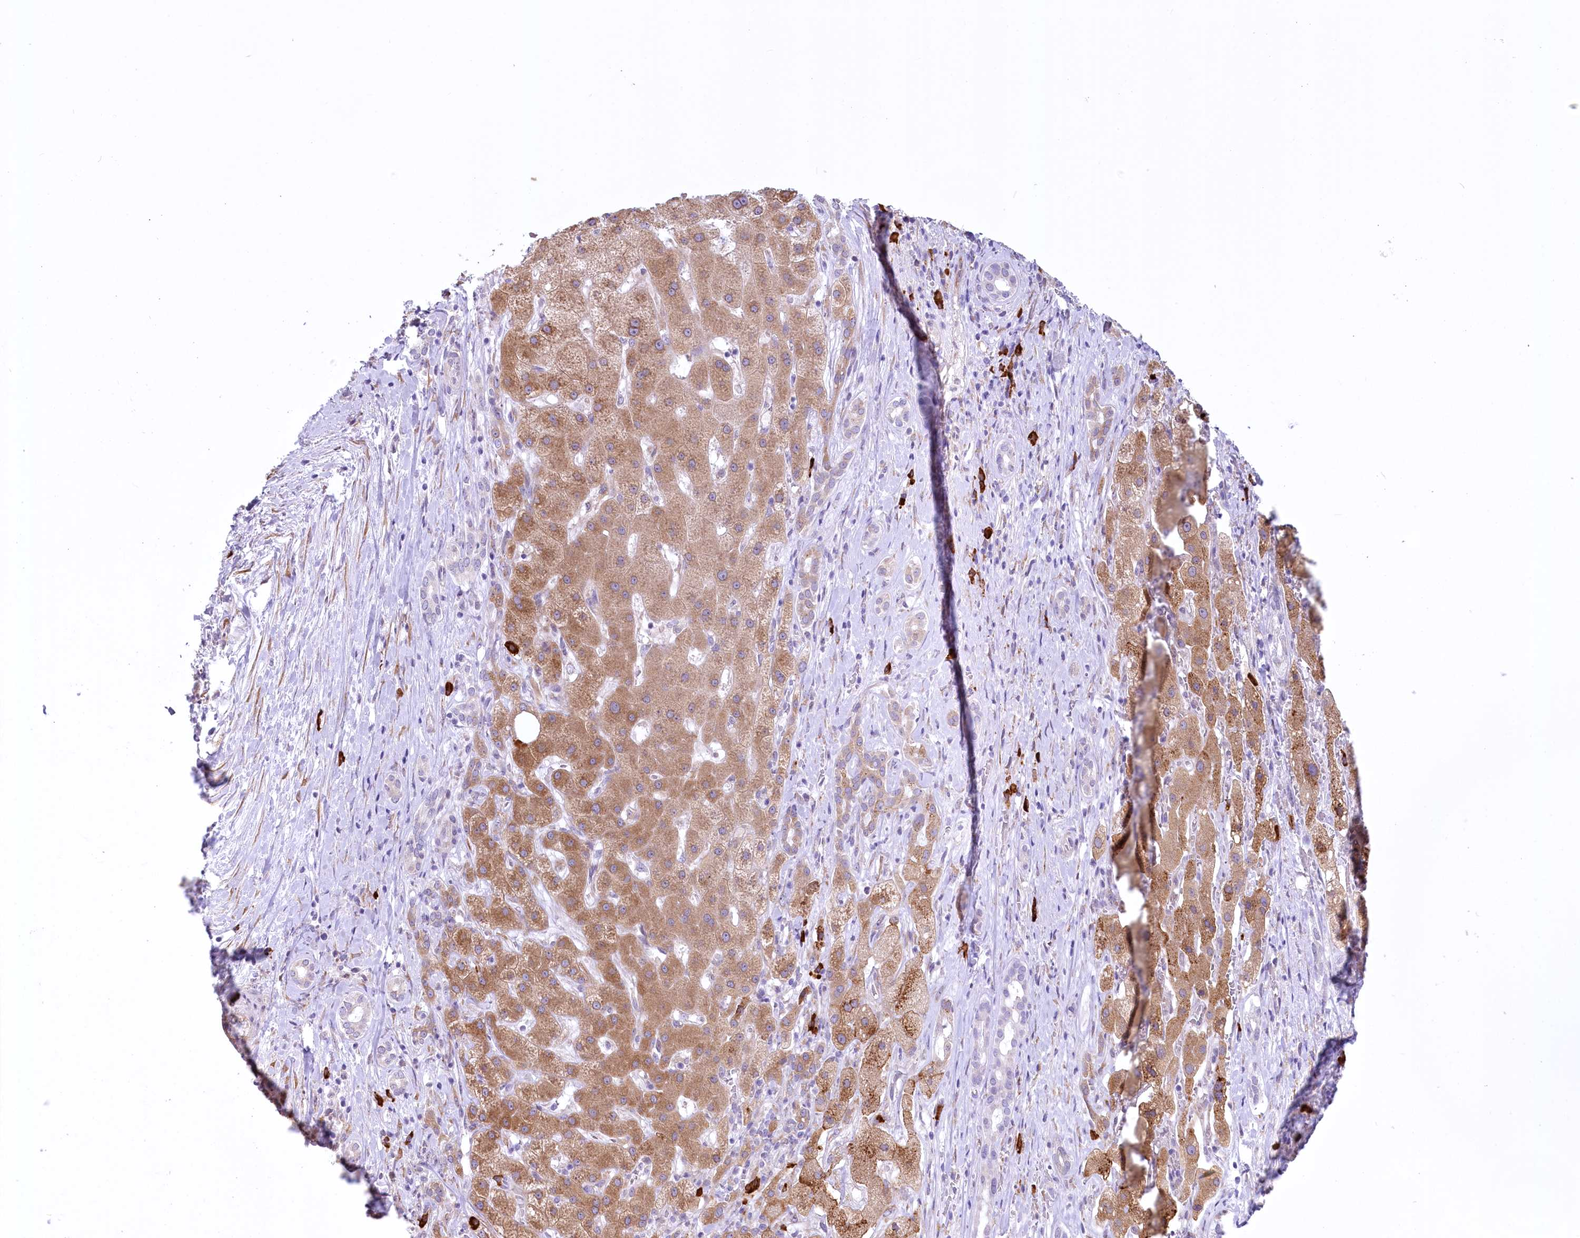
{"staining": {"intensity": "moderate", "quantity": ">75%", "location": "cytoplasmic/membranous"}, "tissue": "liver cancer", "cell_type": "Tumor cells", "image_type": "cancer", "snomed": [{"axis": "morphology", "description": "Carcinoma, Hepatocellular, NOS"}, {"axis": "topography", "description": "Liver"}], "caption": "This histopathology image reveals liver cancer stained with immunohistochemistry to label a protein in brown. The cytoplasmic/membranous of tumor cells show moderate positivity for the protein. Nuclei are counter-stained blue.", "gene": "NCKAP5", "patient": {"sex": "male", "age": 65}}